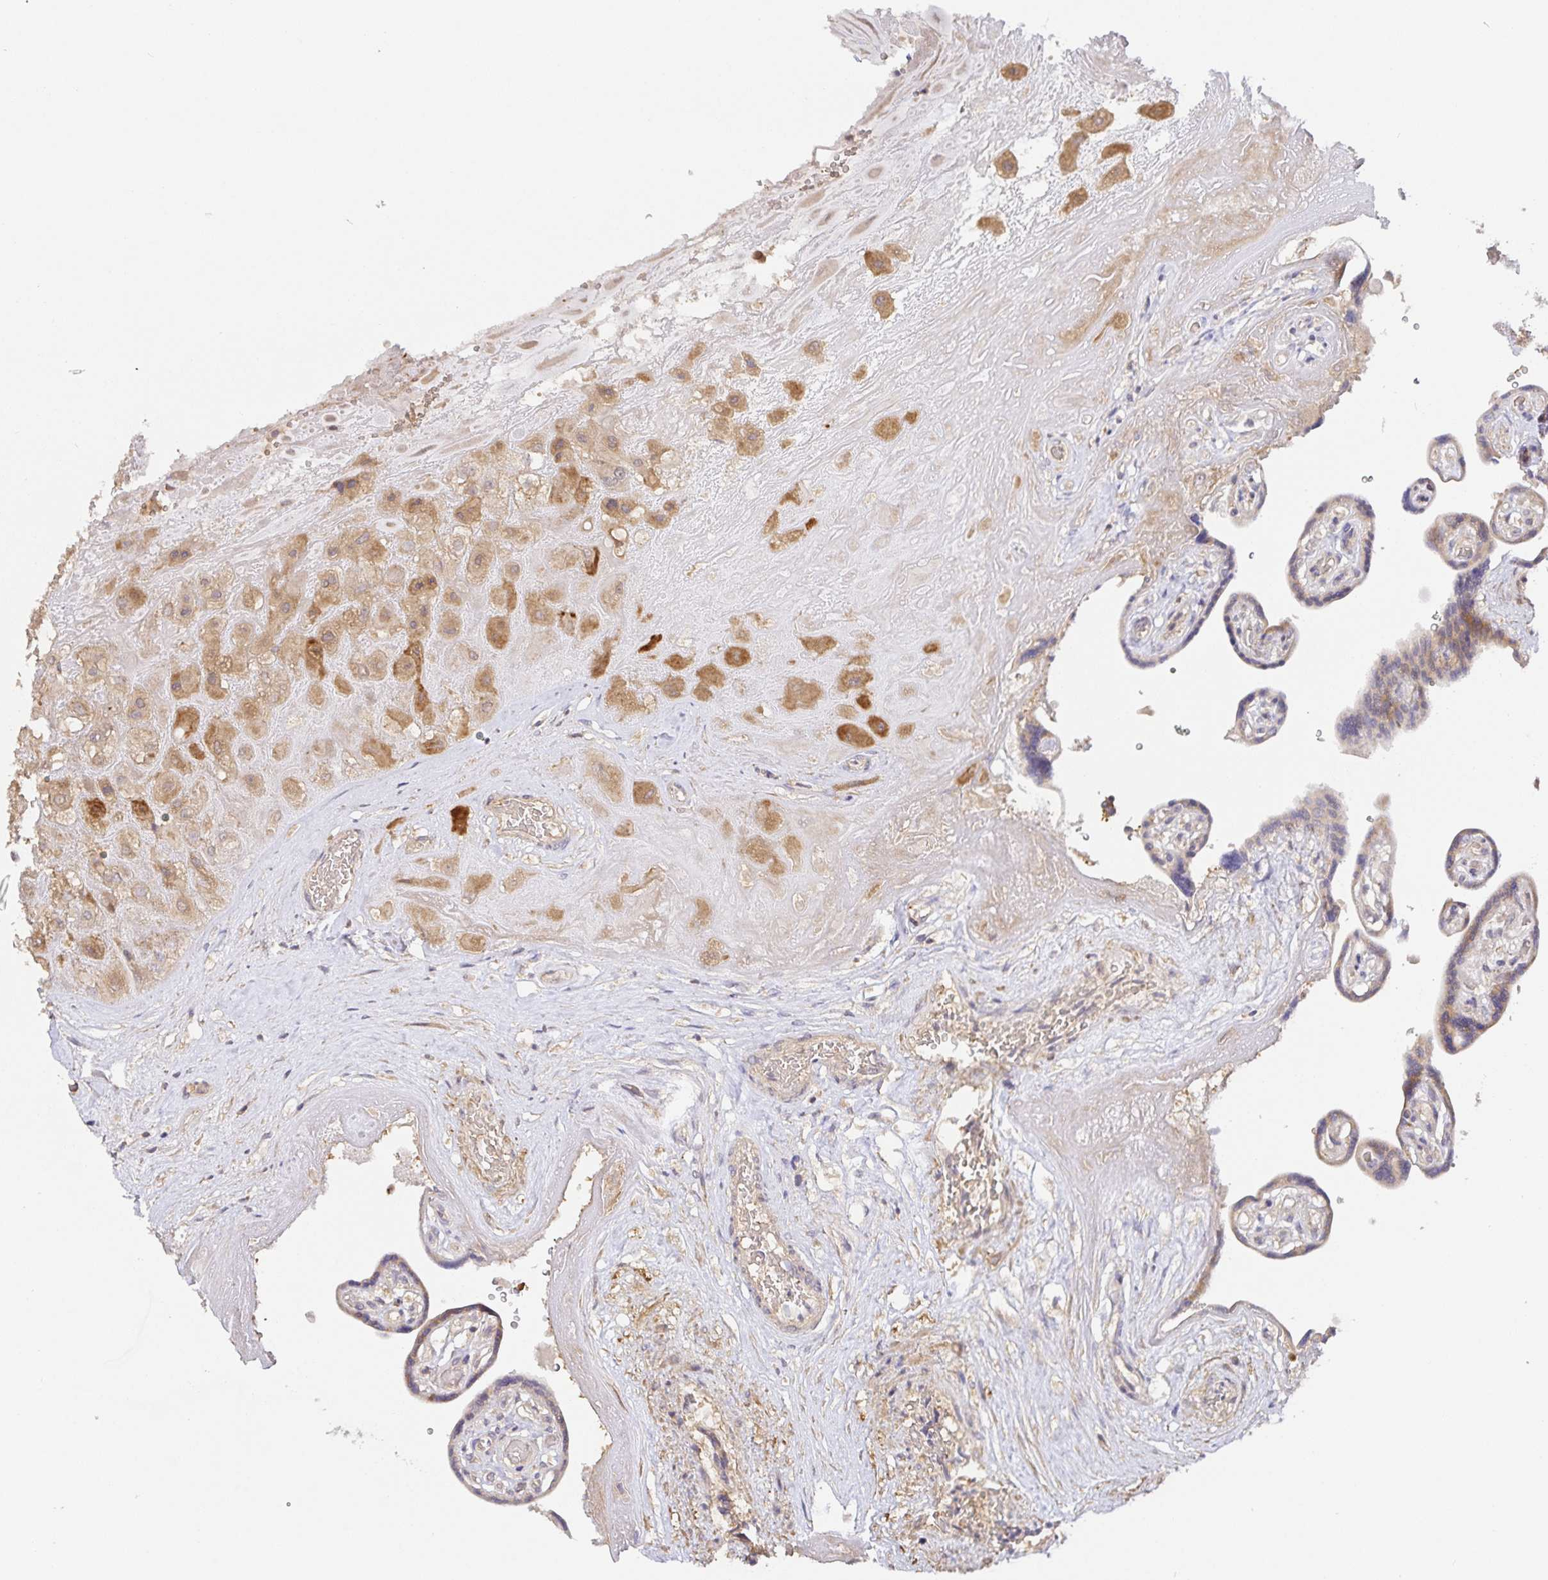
{"staining": {"intensity": "moderate", "quantity": ">75%", "location": "cytoplasmic/membranous"}, "tissue": "placenta", "cell_type": "Decidual cells", "image_type": "normal", "snomed": [{"axis": "morphology", "description": "Normal tissue, NOS"}, {"axis": "topography", "description": "Placenta"}], "caption": "Immunohistochemistry (IHC) histopathology image of benign placenta: human placenta stained using immunohistochemistry shows medium levels of moderate protein expression localized specifically in the cytoplasmic/membranous of decidual cells, appearing as a cytoplasmic/membranous brown color.", "gene": "ZDHHC11B", "patient": {"sex": "female", "age": 32}}